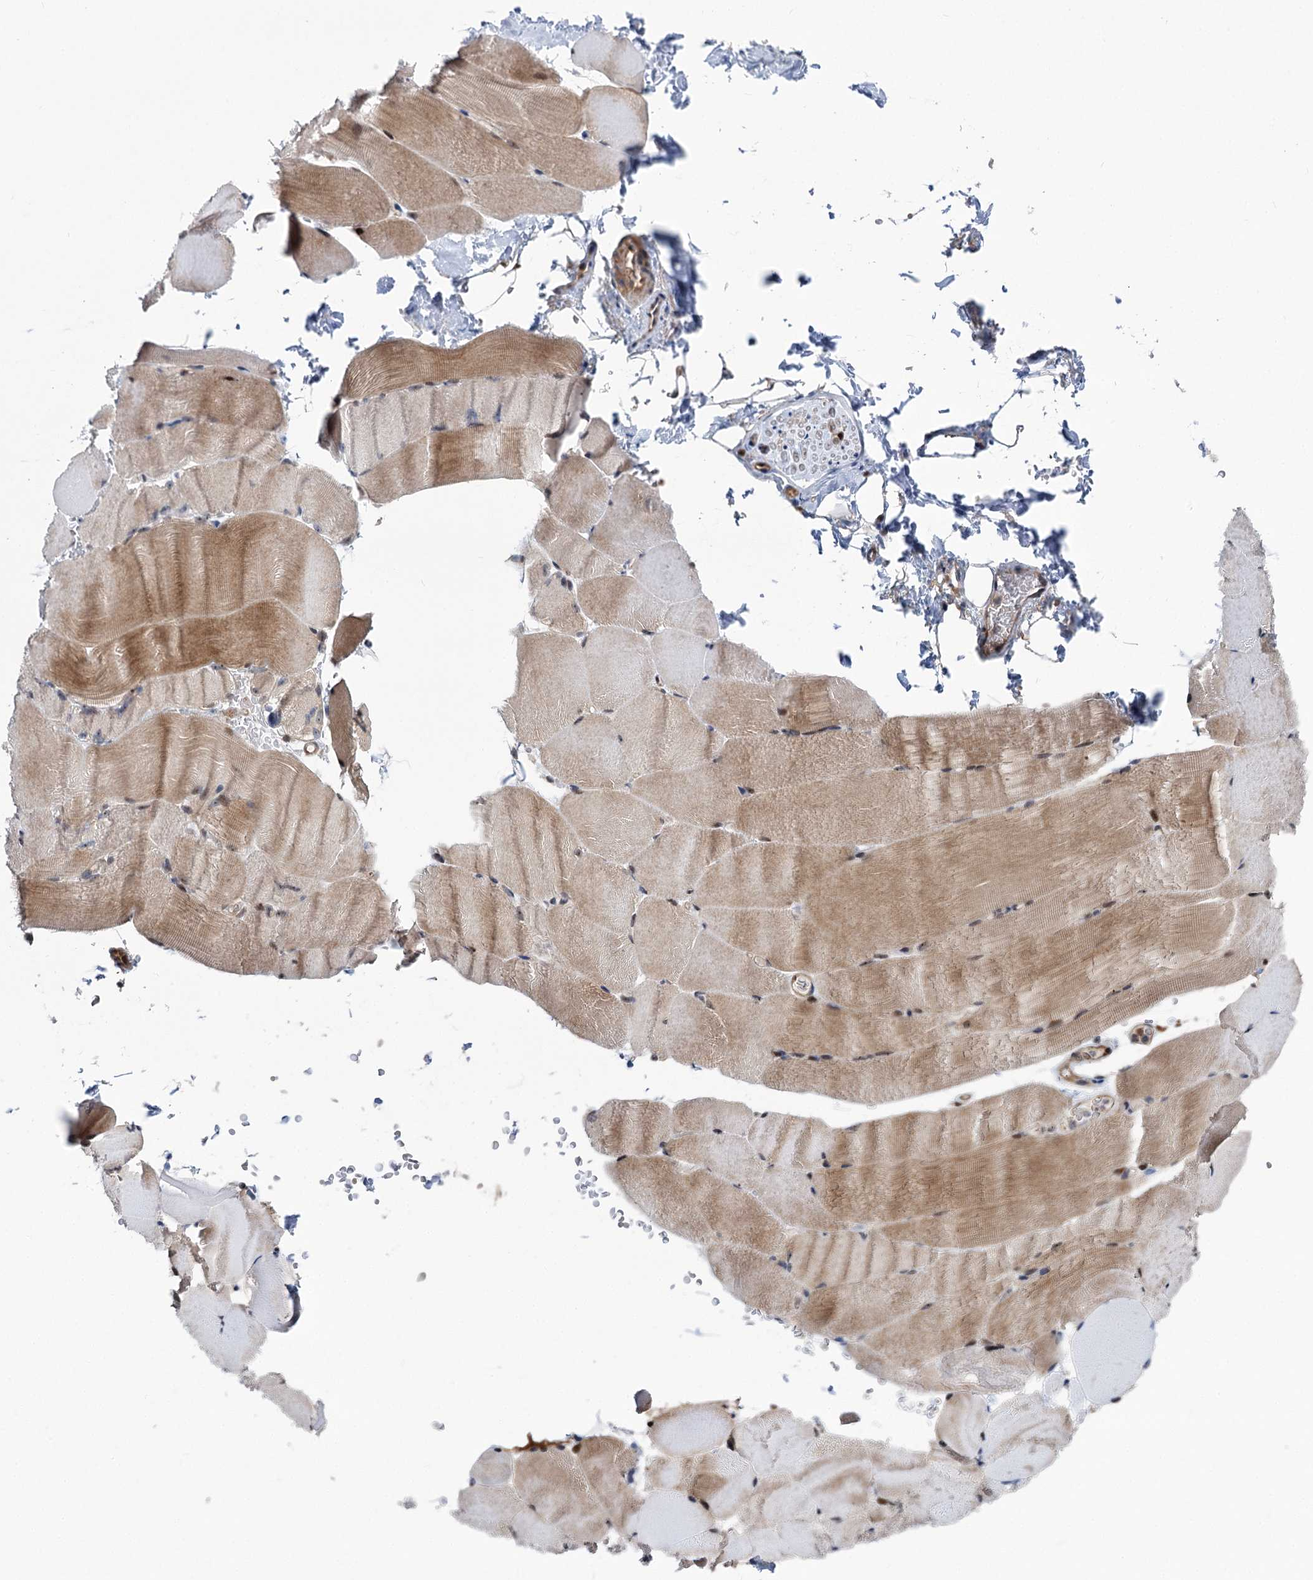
{"staining": {"intensity": "moderate", "quantity": "25%-75%", "location": "cytoplasmic/membranous,nuclear"}, "tissue": "skeletal muscle", "cell_type": "Myocytes", "image_type": "normal", "snomed": [{"axis": "morphology", "description": "Normal tissue, NOS"}, {"axis": "topography", "description": "Skeletal muscle"}, {"axis": "topography", "description": "Parathyroid gland"}], "caption": "Moderate cytoplasmic/membranous,nuclear expression for a protein is present in approximately 25%-75% of myocytes of normal skeletal muscle using IHC.", "gene": "GPBP1", "patient": {"sex": "female", "age": 37}}